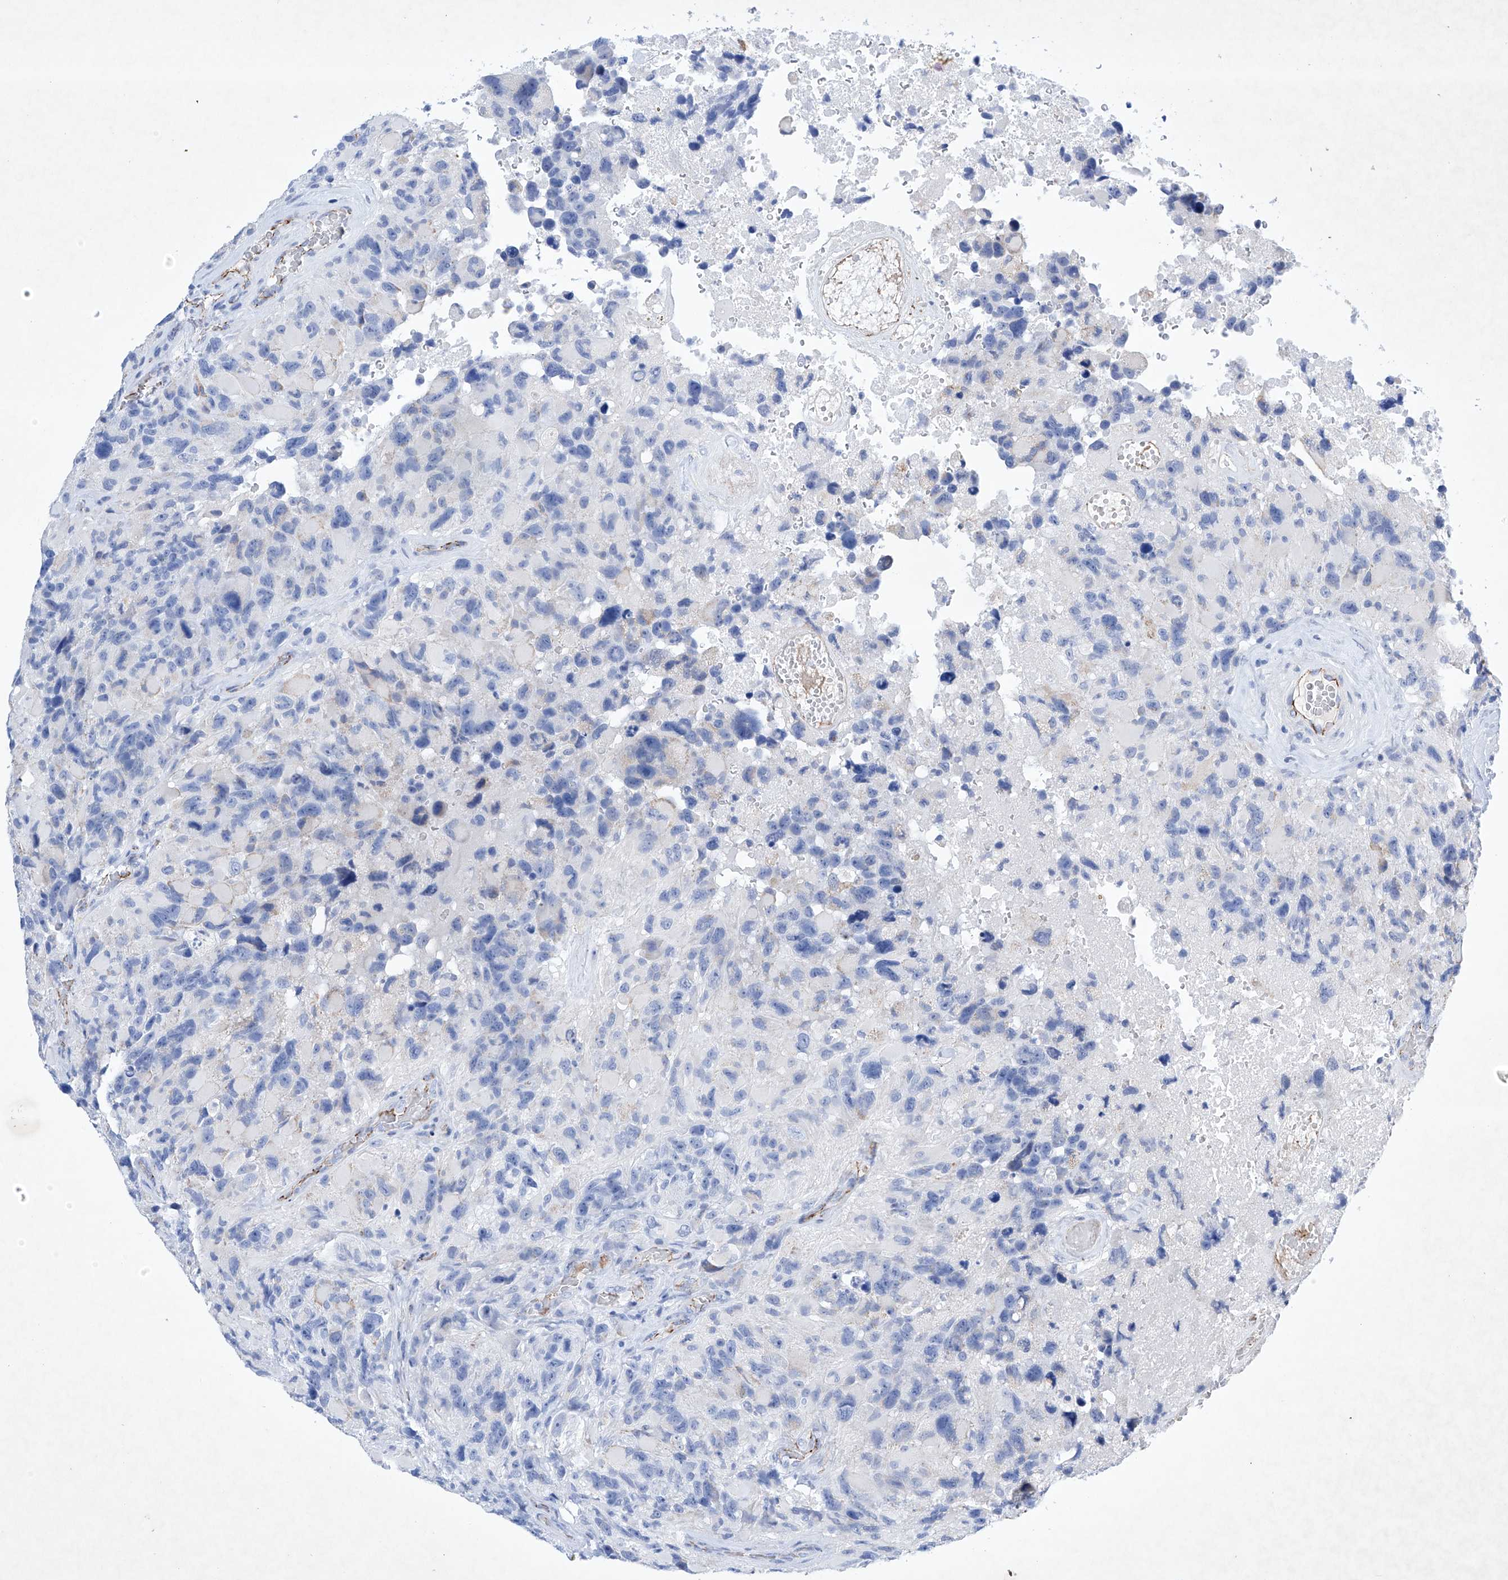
{"staining": {"intensity": "negative", "quantity": "none", "location": "none"}, "tissue": "glioma", "cell_type": "Tumor cells", "image_type": "cancer", "snomed": [{"axis": "morphology", "description": "Glioma, malignant, High grade"}, {"axis": "topography", "description": "Brain"}], "caption": "Image shows no protein positivity in tumor cells of malignant glioma (high-grade) tissue.", "gene": "ETV7", "patient": {"sex": "male", "age": 69}}